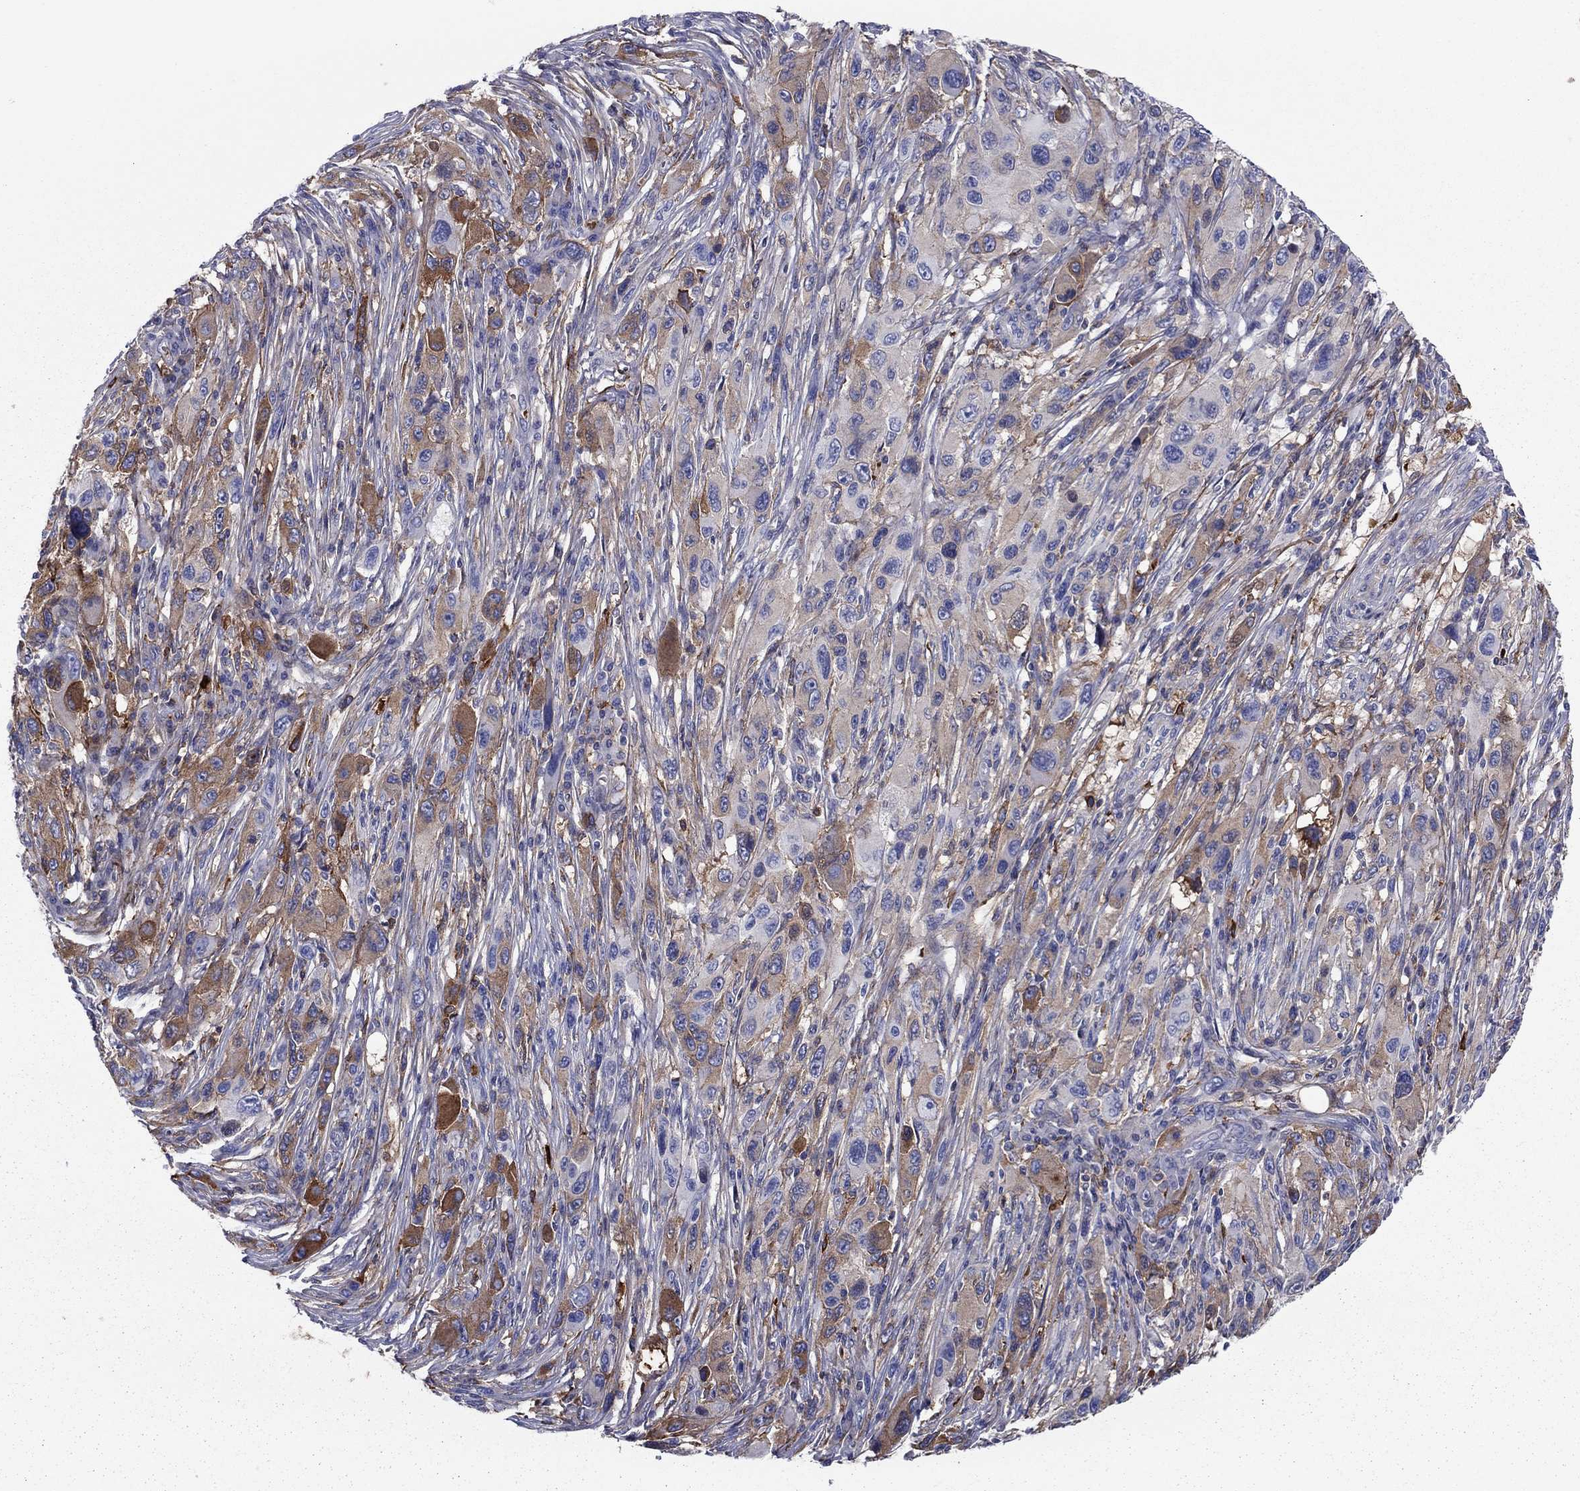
{"staining": {"intensity": "strong", "quantity": "<25%", "location": "cytoplasmic/membranous"}, "tissue": "melanoma", "cell_type": "Tumor cells", "image_type": "cancer", "snomed": [{"axis": "morphology", "description": "Malignant melanoma, NOS"}, {"axis": "topography", "description": "Skin"}], "caption": "A photomicrograph of melanoma stained for a protein demonstrates strong cytoplasmic/membranous brown staining in tumor cells. The protein of interest is stained brown, and the nuclei are stained in blue (DAB (3,3'-diaminobenzidine) IHC with brightfield microscopy, high magnification).", "gene": "HPX", "patient": {"sex": "male", "age": 53}}